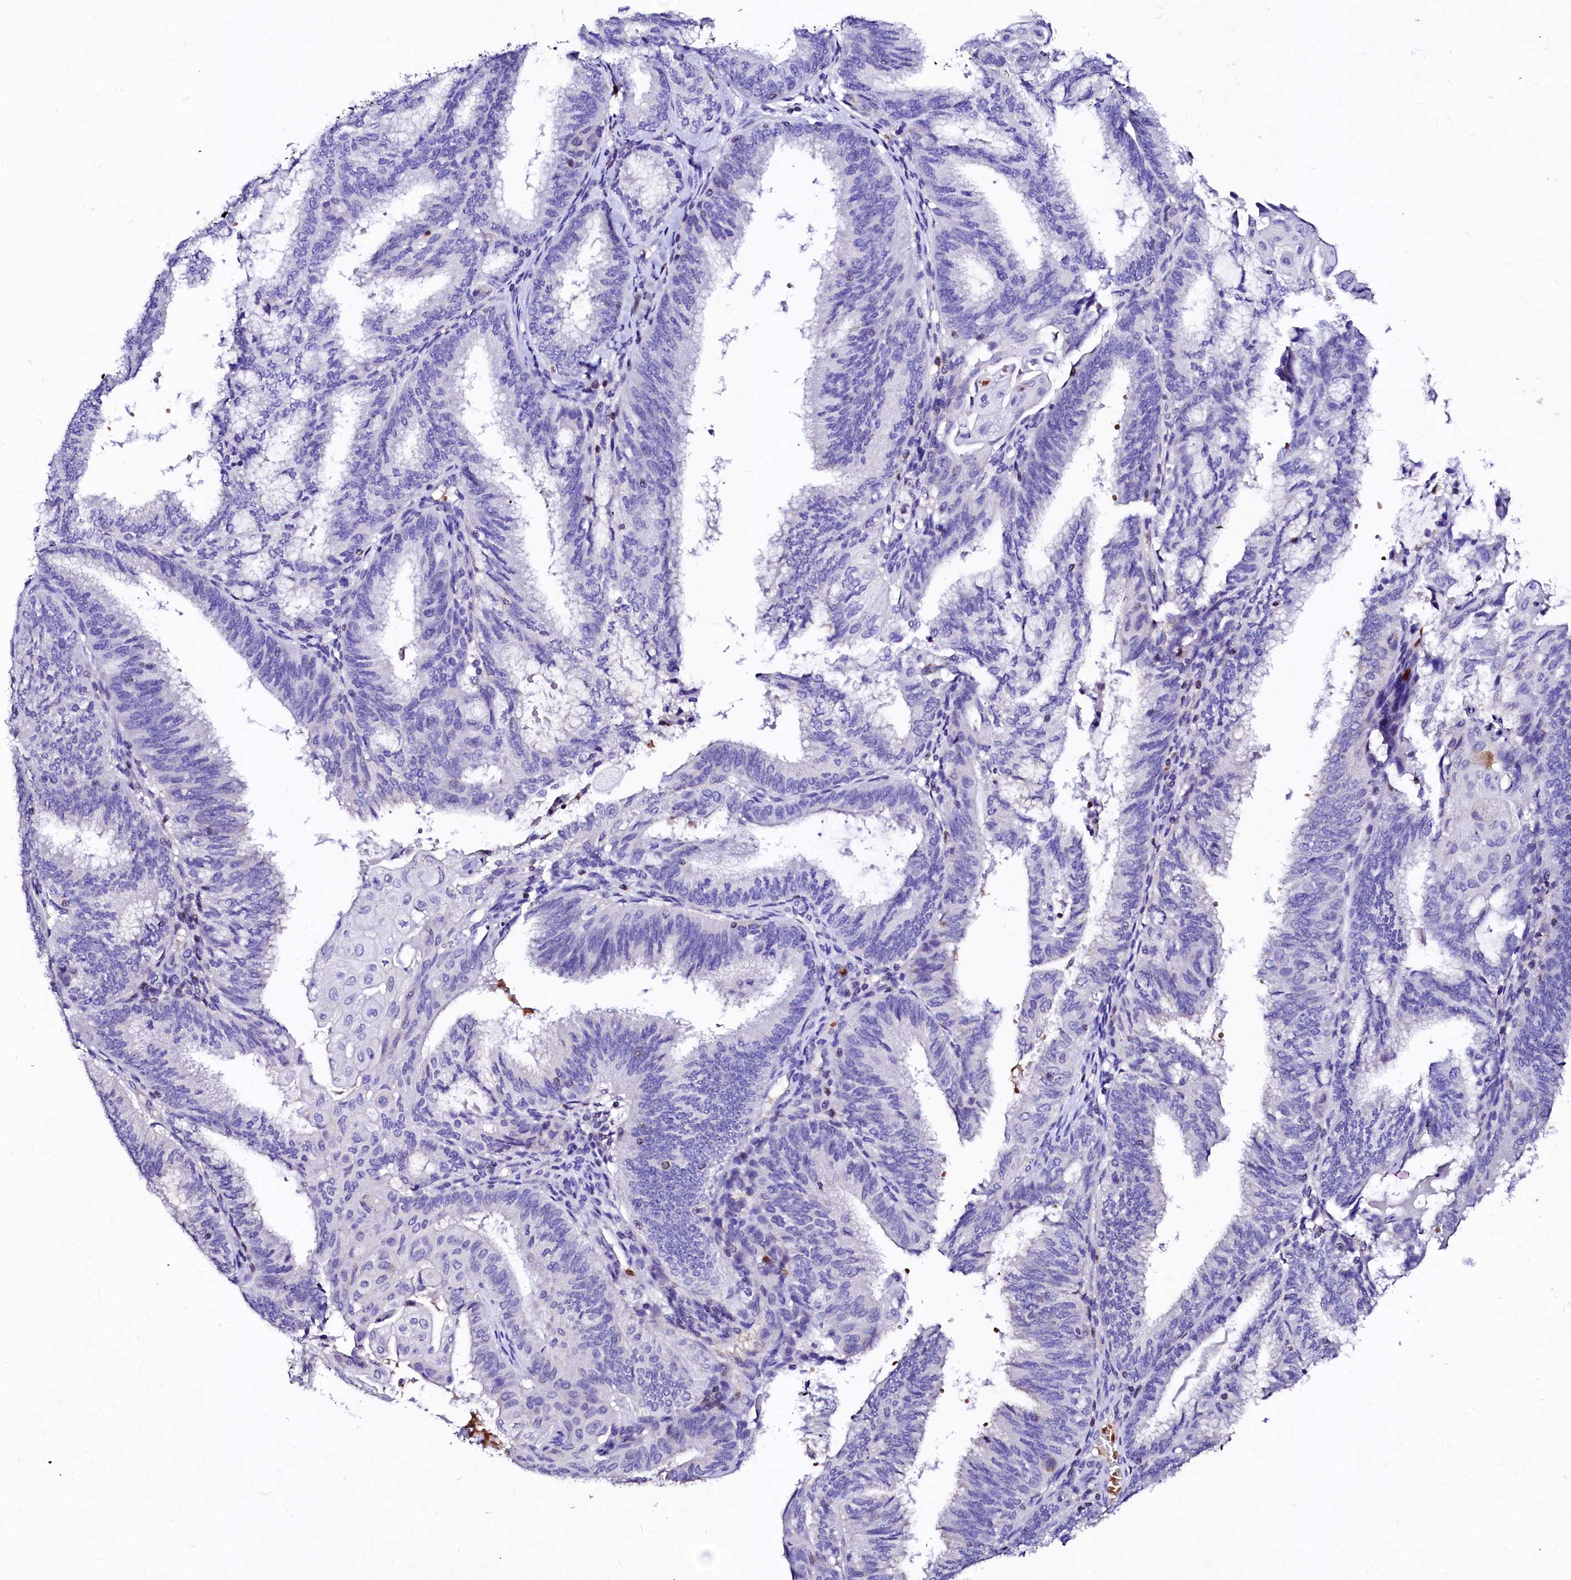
{"staining": {"intensity": "negative", "quantity": "none", "location": "none"}, "tissue": "endometrial cancer", "cell_type": "Tumor cells", "image_type": "cancer", "snomed": [{"axis": "morphology", "description": "Adenocarcinoma, NOS"}, {"axis": "topography", "description": "Endometrium"}], "caption": "Immunohistochemical staining of human endometrial adenocarcinoma exhibits no significant staining in tumor cells.", "gene": "RAB27A", "patient": {"sex": "female", "age": 49}}